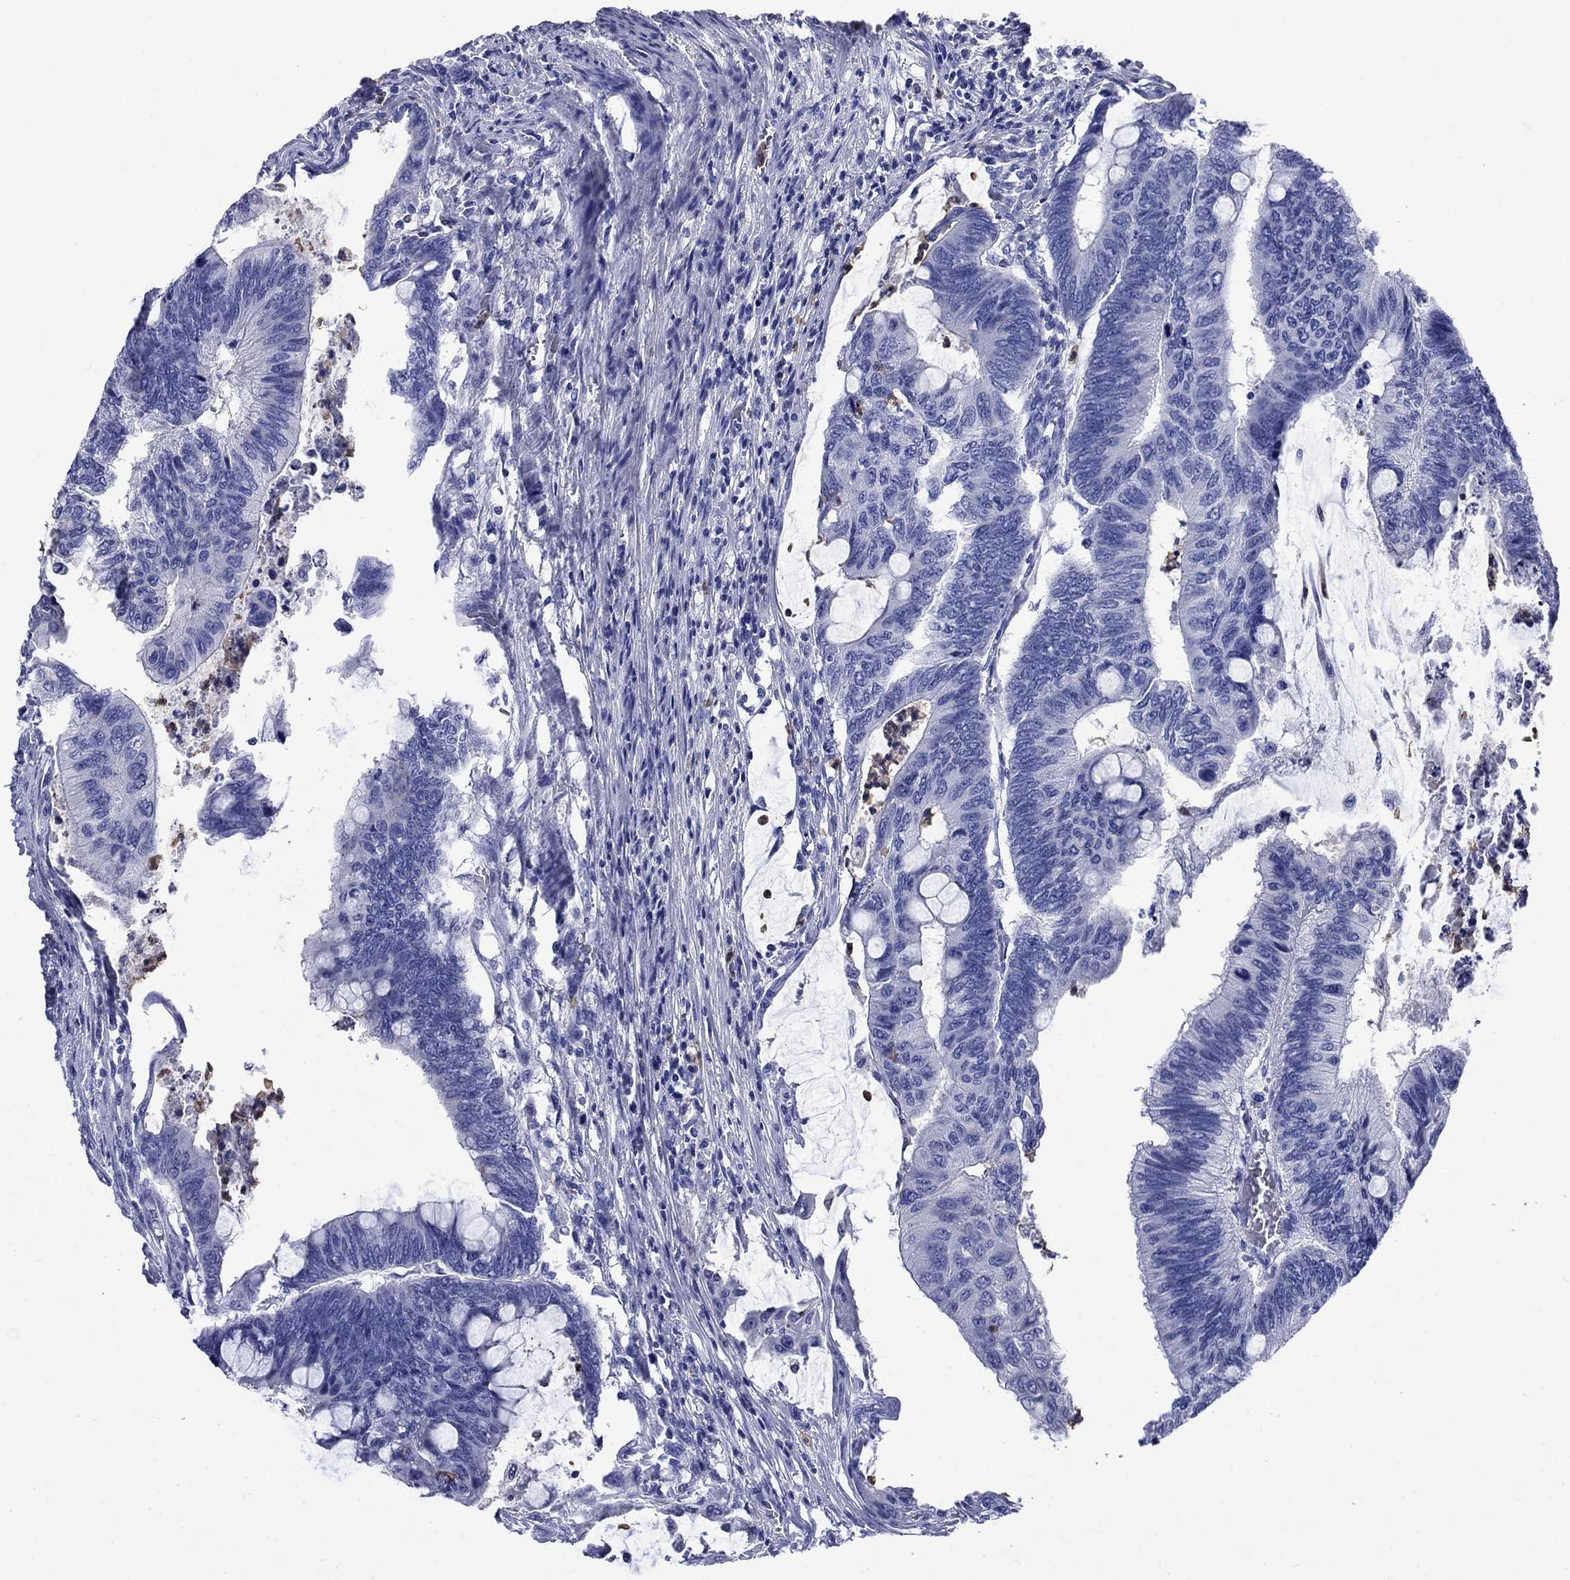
{"staining": {"intensity": "negative", "quantity": "none", "location": "none"}, "tissue": "colorectal cancer", "cell_type": "Tumor cells", "image_type": "cancer", "snomed": [{"axis": "morphology", "description": "Normal tissue, NOS"}, {"axis": "morphology", "description": "Adenocarcinoma, NOS"}, {"axis": "topography", "description": "Rectum"}, {"axis": "topography", "description": "Peripheral nerve tissue"}], "caption": "The histopathology image reveals no significant staining in tumor cells of colorectal cancer (adenocarcinoma).", "gene": "TFR2", "patient": {"sex": "male", "age": 92}}